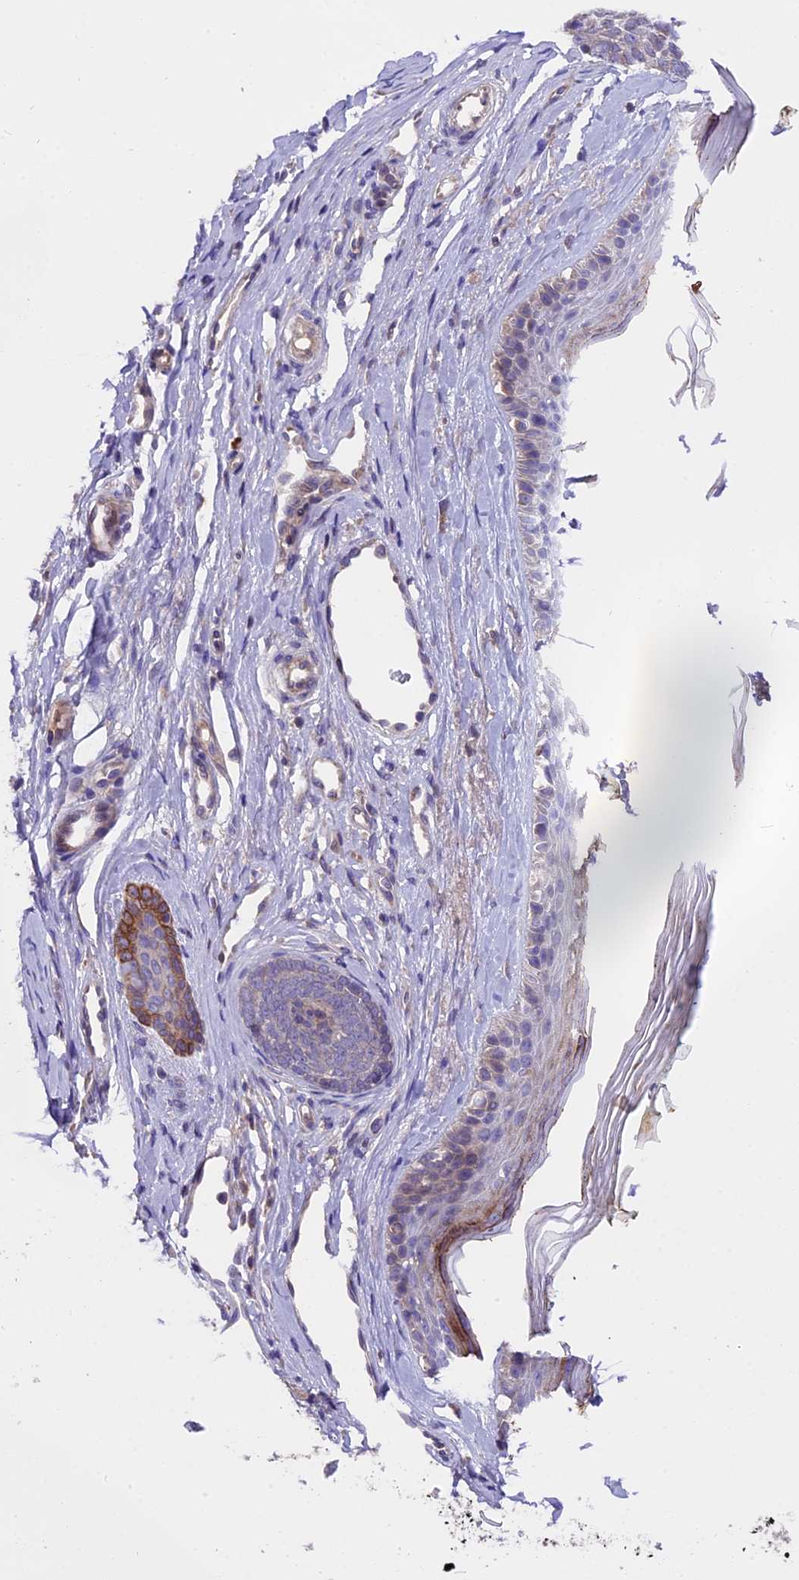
{"staining": {"intensity": "moderate", "quantity": "<25%", "location": "cytoplasmic/membranous"}, "tissue": "skin cancer", "cell_type": "Tumor cells", "image_type": "cancer", "snomed": [{"axis": "morphology", "description": "Basal cell carcinoma"}, {"axis": "topography", "description": "Skin"}], "caption": "High-magnification brightfield microscopy of skin cancer (basal cell carcinoma) stained with DAB (3,3'-diaminobenzidine) (brown) and counterstained with hematoxylin (blue). tumor cells exhibit moderate cytoplasmic/membranous expression is seen in approximately<25% of cells.", "gene": "ABCC10", "patient": {"sex": "female", "age": 81}}